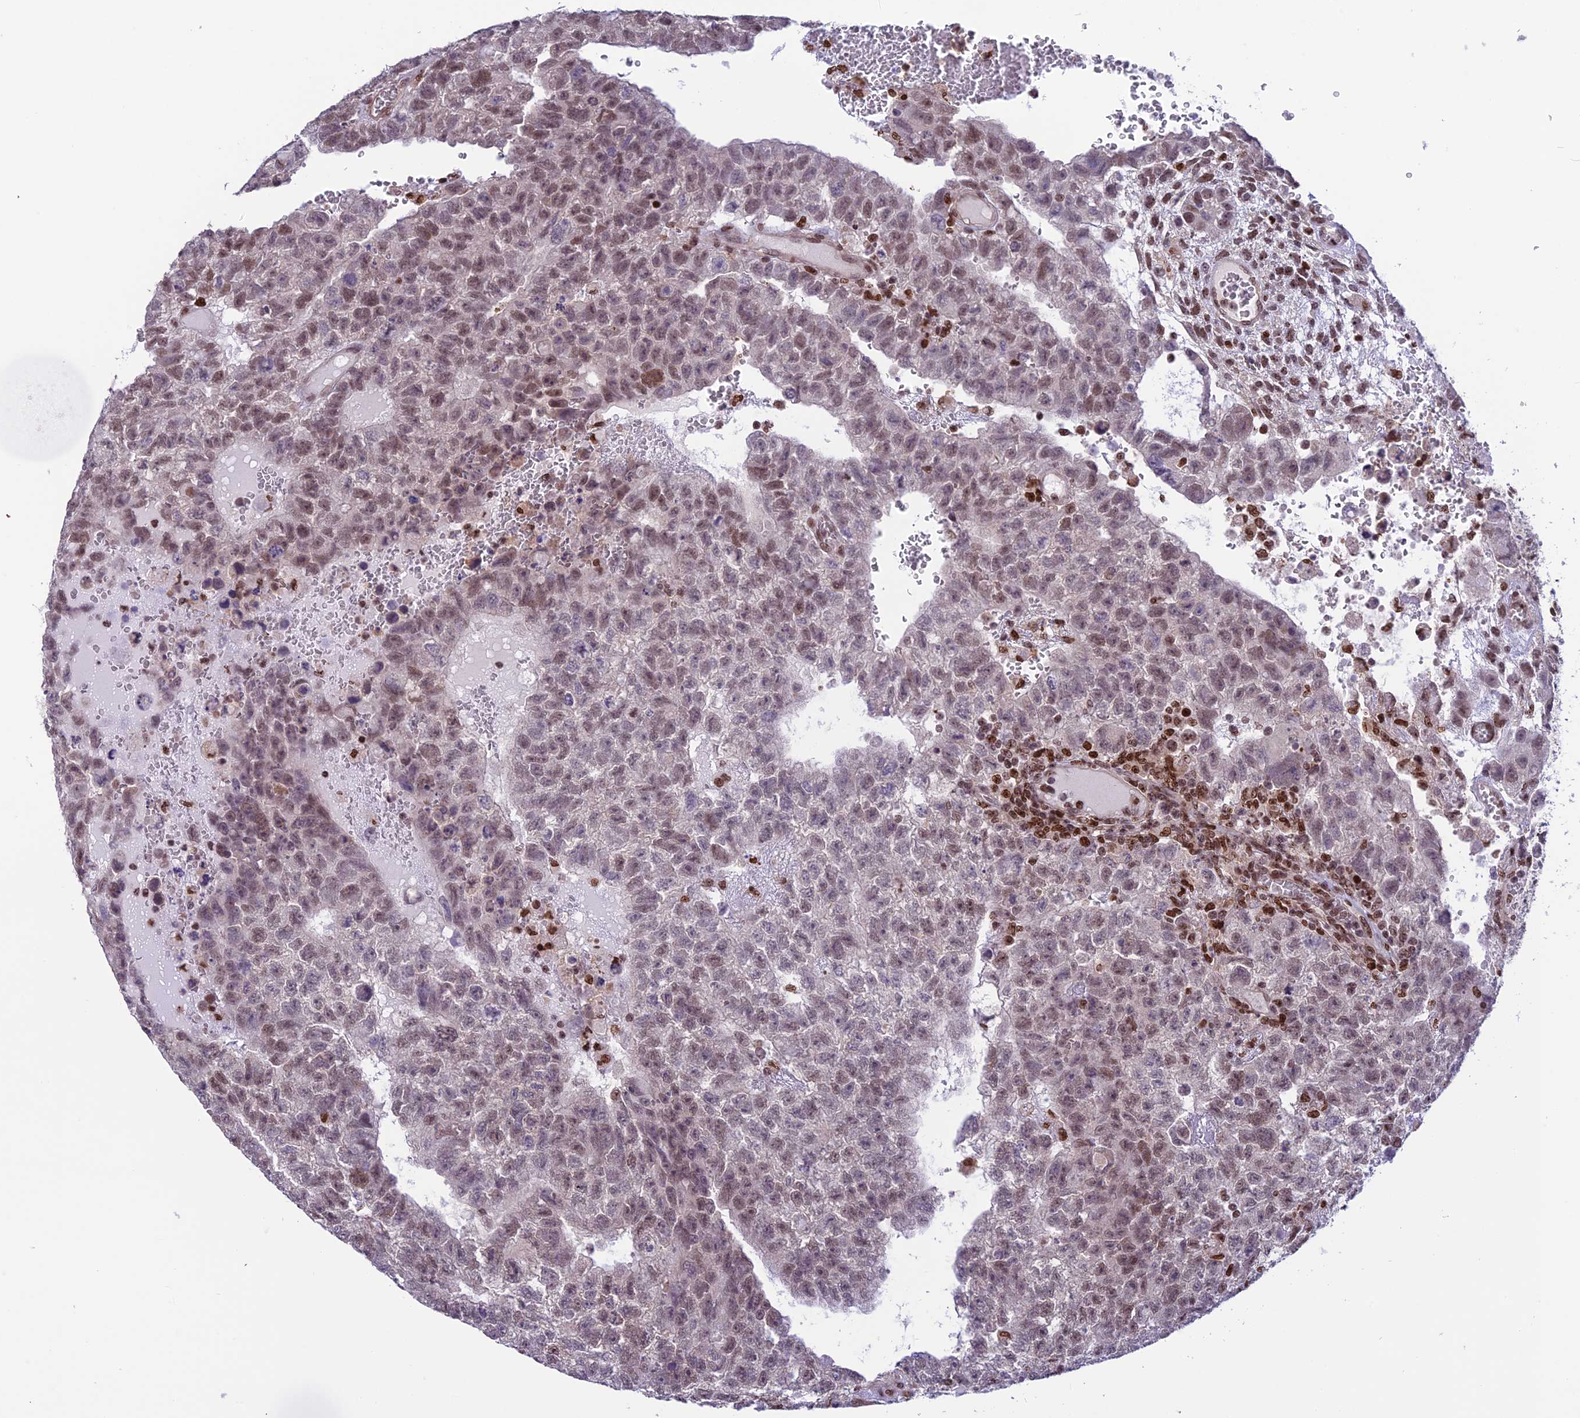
{"staining": {"intensity": "weak", "quantity": "25%-75%", "location": "nuclear"}, "tissue": "testis cancer", "cell_type": "Tumor cells", "image_type": "cancer", "snomed": [{"axis": "morphology", "description": "Carcinoma, Embryonal, NOS"}, {"axis": "topography", "description": "Testis"}], "caption": "IHC (DAB (3,3'-diaminobenzidine)) staining of human testis embryonal carcinoma shows weak nuclear protein expression in approximately 25%-75% of tumor cells.", "gene": "MIS12", "patient": {"sex": "male", "age": 26}}